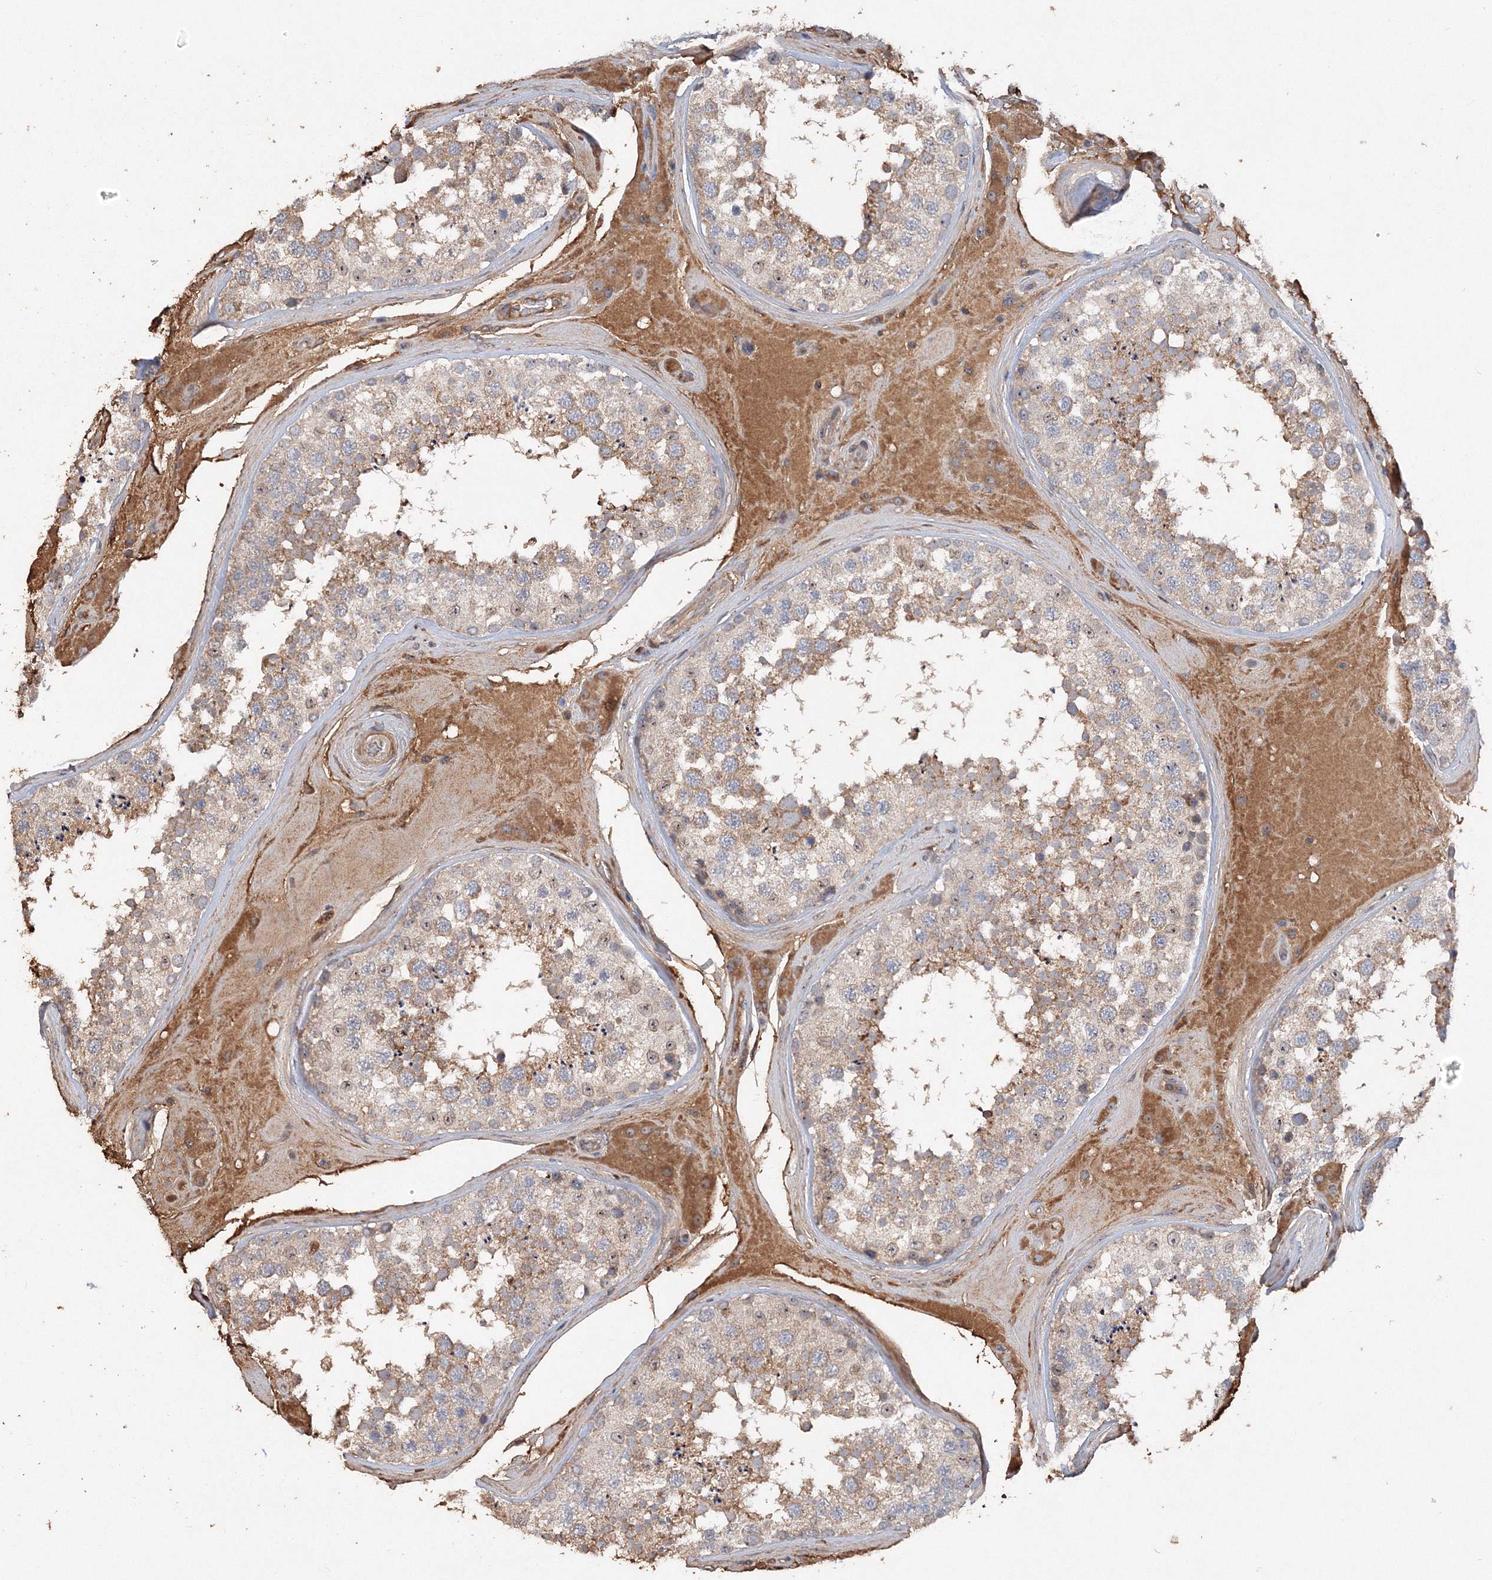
{"staining": {"intensity": "moderate", "quantity": ">75%", "location": "cytoplasmic/membranous"}, "tissue": "testis", "cell_type": "Cells in seminiferous ducts", "image_type": "normal", "snomed": [{"axis": "morphology", "description": "Normal tissue, NOS"}, {"axis": "topography", "description": "Testis"}], "caption": "An immunohistochemistry (IHC) histopathology image of unremarkable tissue is shown. Protein staining in brown shows moderate cytoplasmic/membranous positivity in testis within cells in seminiferous ducts. (Stains: DAB in brown, nuclei in blue, Microscopy: brightfield microscopy at high magnification).", "gene": "GRINA", "patient": {"sex": "male", "age": 46}}